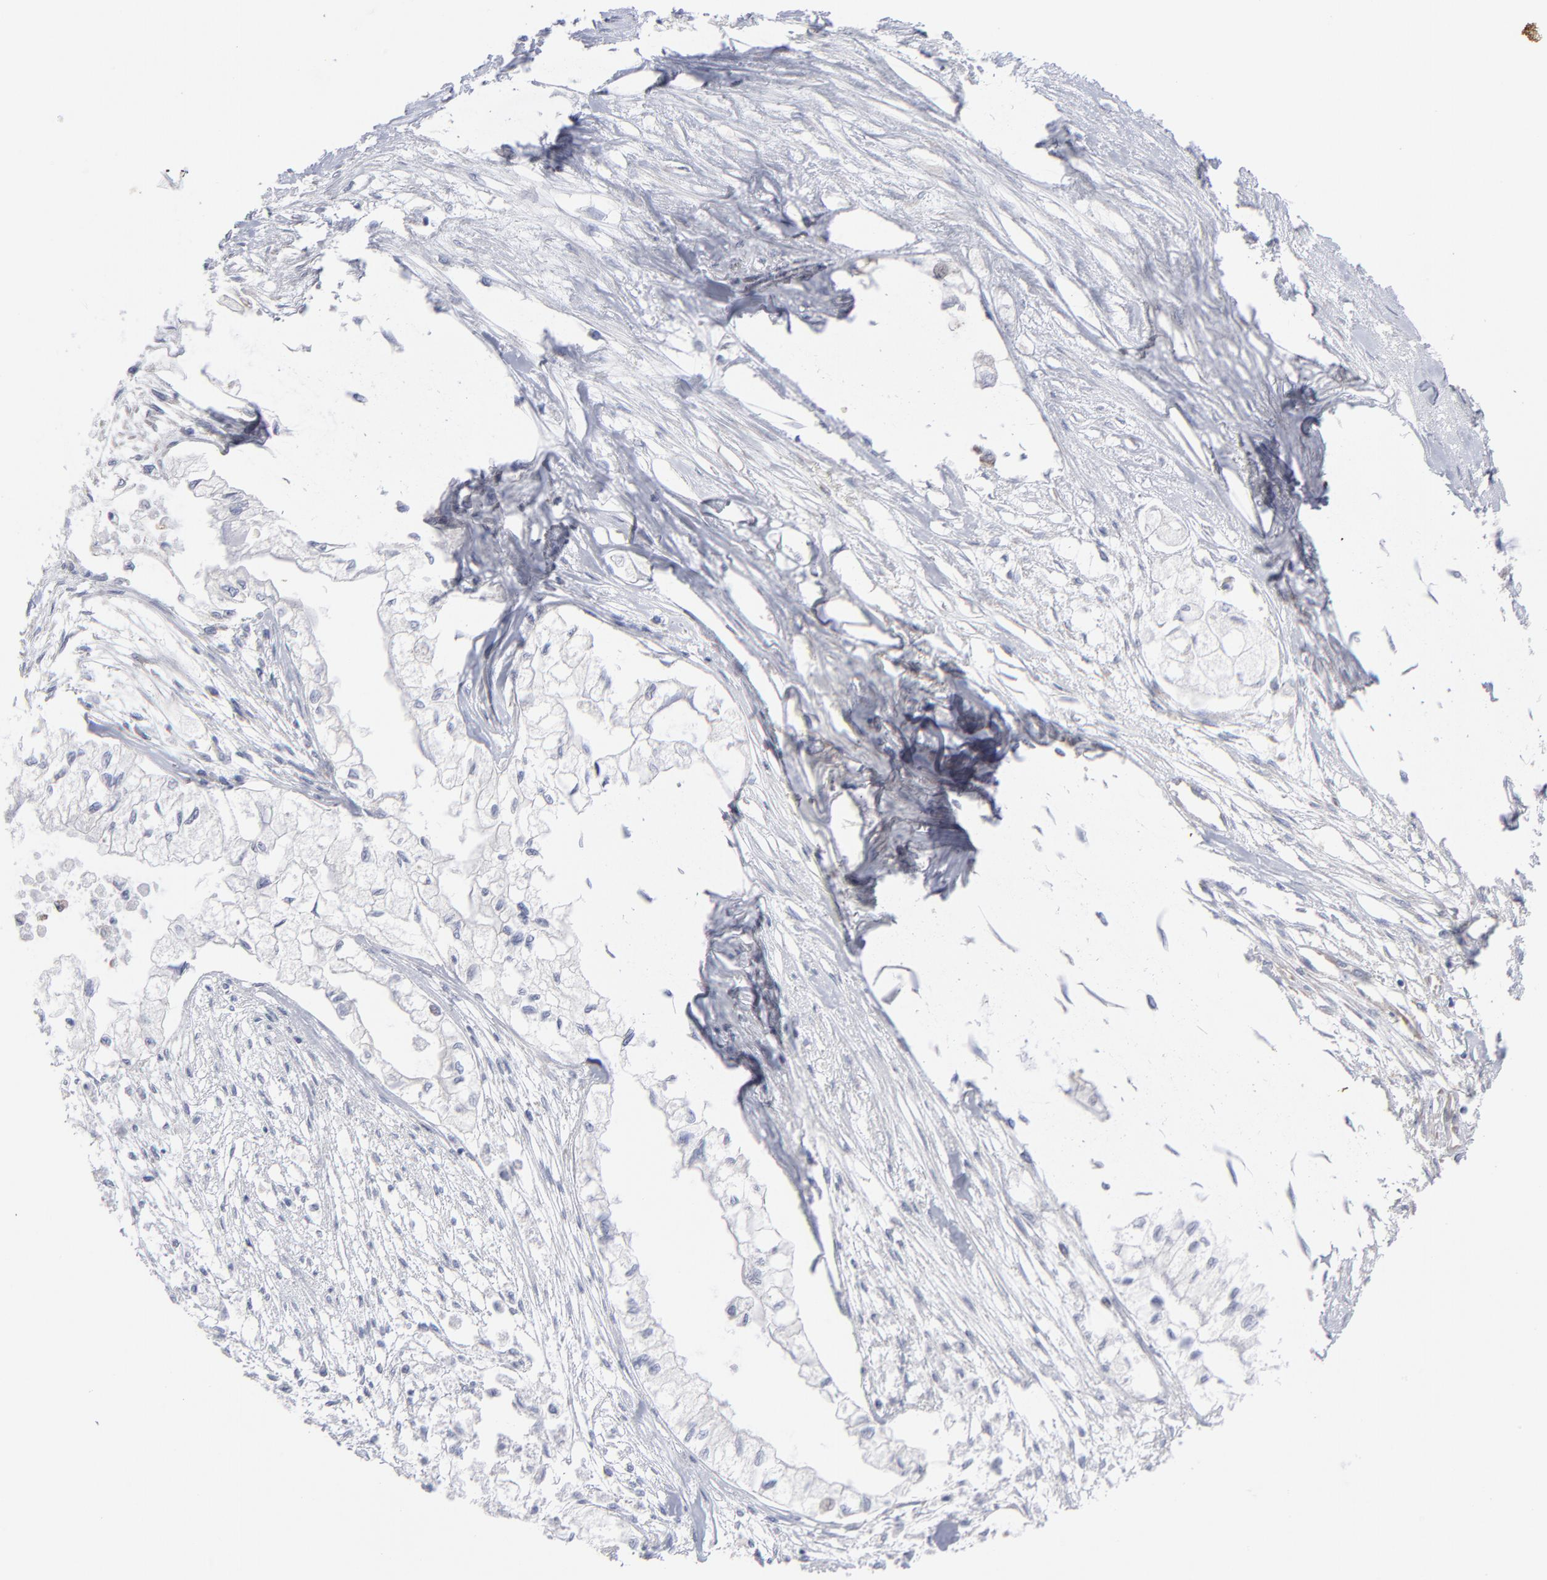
{"staining": {"intensity": "negative", "quantity": "none", "location": "none"}, "tissue": "pancreatic cancer", "cell_type": "Tumor cells", "image_type": "cancer", "snomed": [{"axis": "morphology", "description": "Adenocarcinoma, NOS"}, {"axis": "topography", "description": "Pancreas"}], "caption": "This is an immunohistochemistry micrograph of pancreatic adenocarcinoma. There is no positivity in tumor cells.", "gene": "RPS24", "patient": {"sex": "male", "age": 79}}